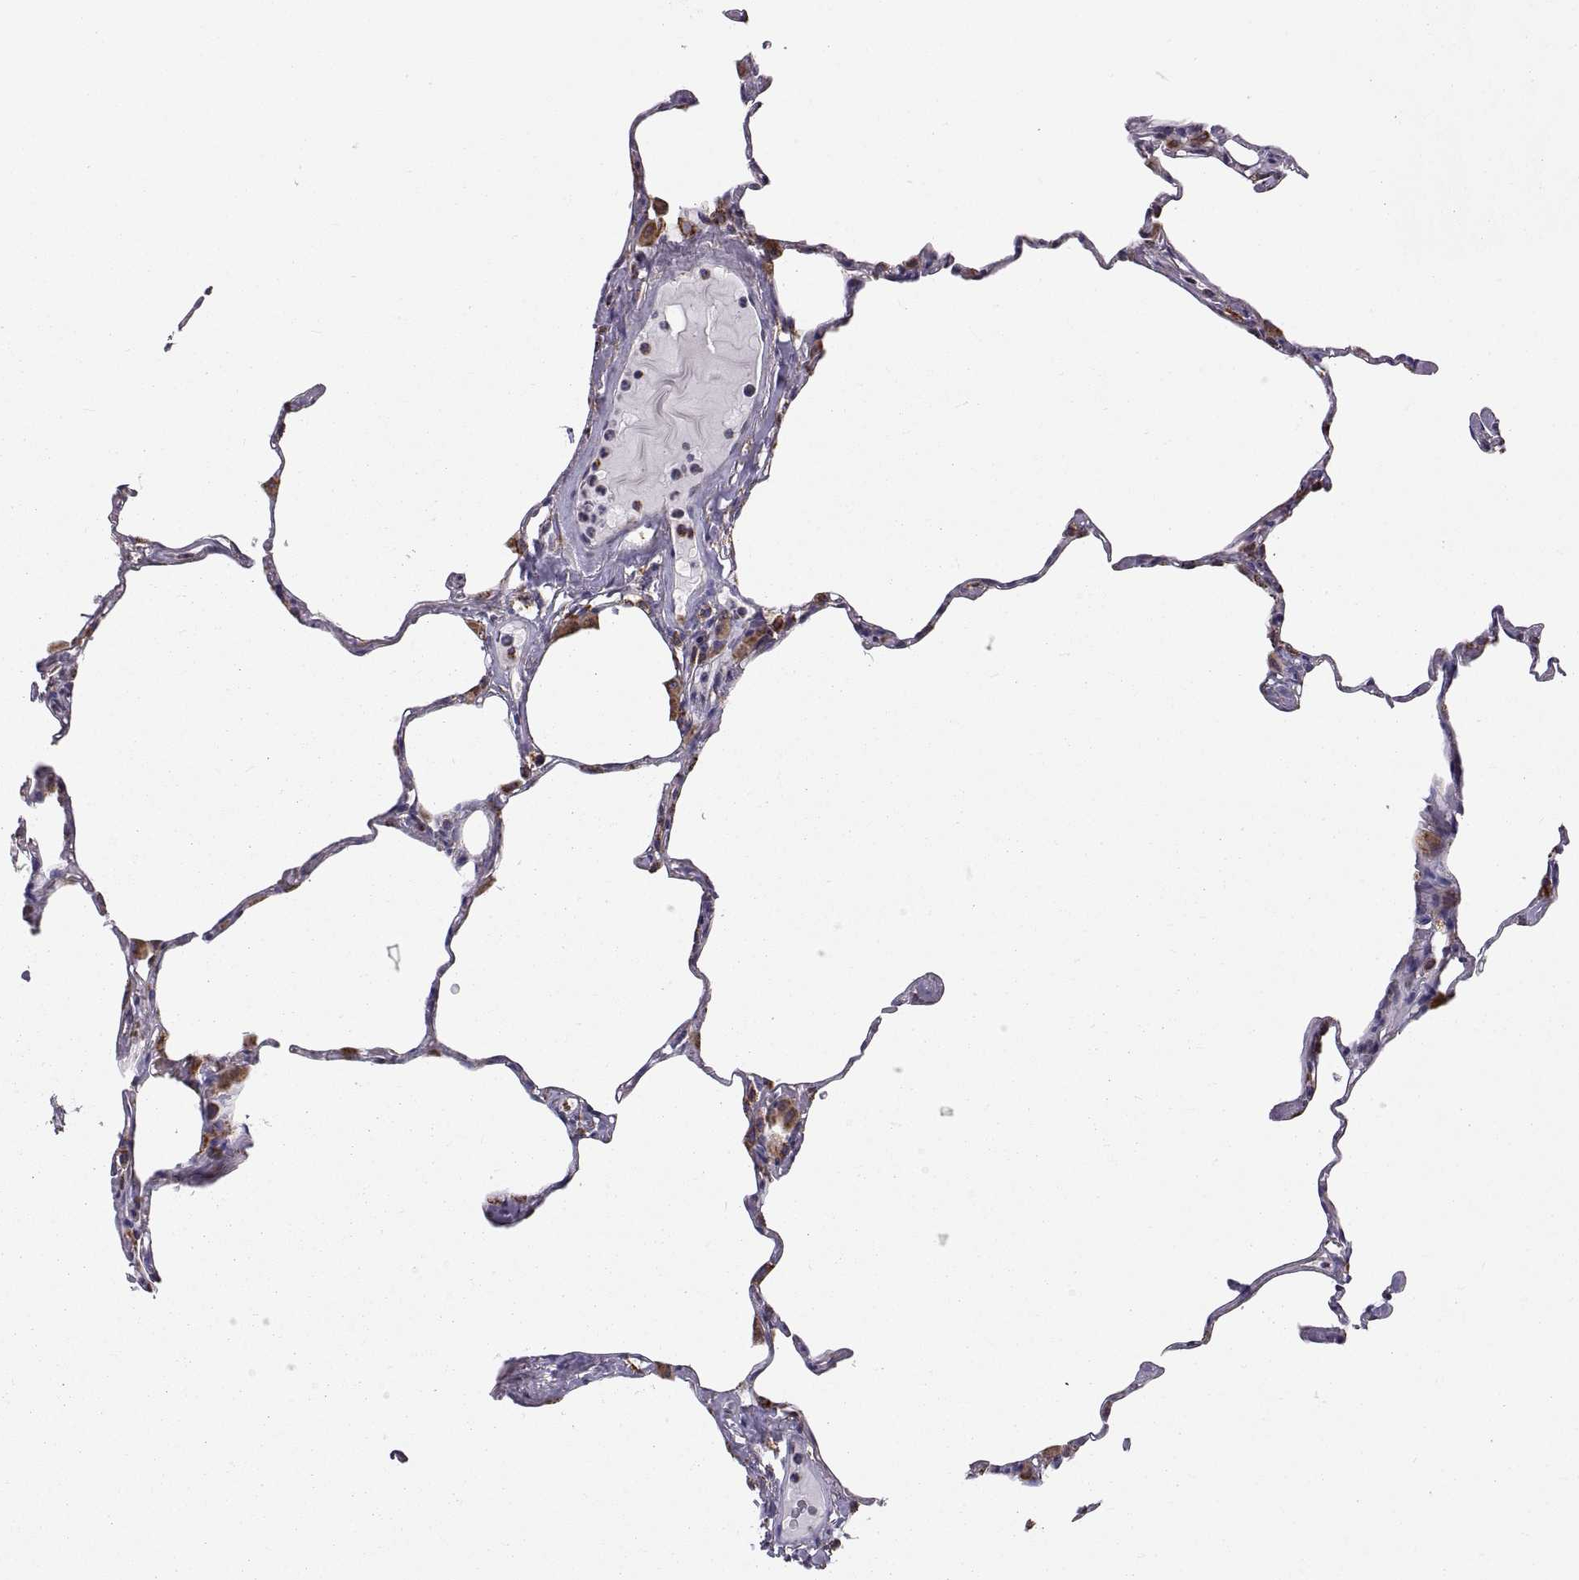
{"staining": {"intensity": "strong", "quantity": "25%-75%", "location": "cytoplasmic/membranous"}, "tissue": "lung", "cell_type": "Alveolar cells", "image_type": "normal", "snomed": [{"axis": "morphology", "description": "Normal tissue, NOS"}, {"axis": "topography", "description": "Lung"}], "caption": "Strong cytoplasmic/membranous protein expression is present in approximately 25%-75% of alveolar cells in lung. The staining was performed using DAB (3,3'-diaminobenzidine), with brown indicating positive protein expression. Nuclei are stained blue with hematoxylin.", "gene": "ARSD", "patient": {"sex": "male", "age": 65}}